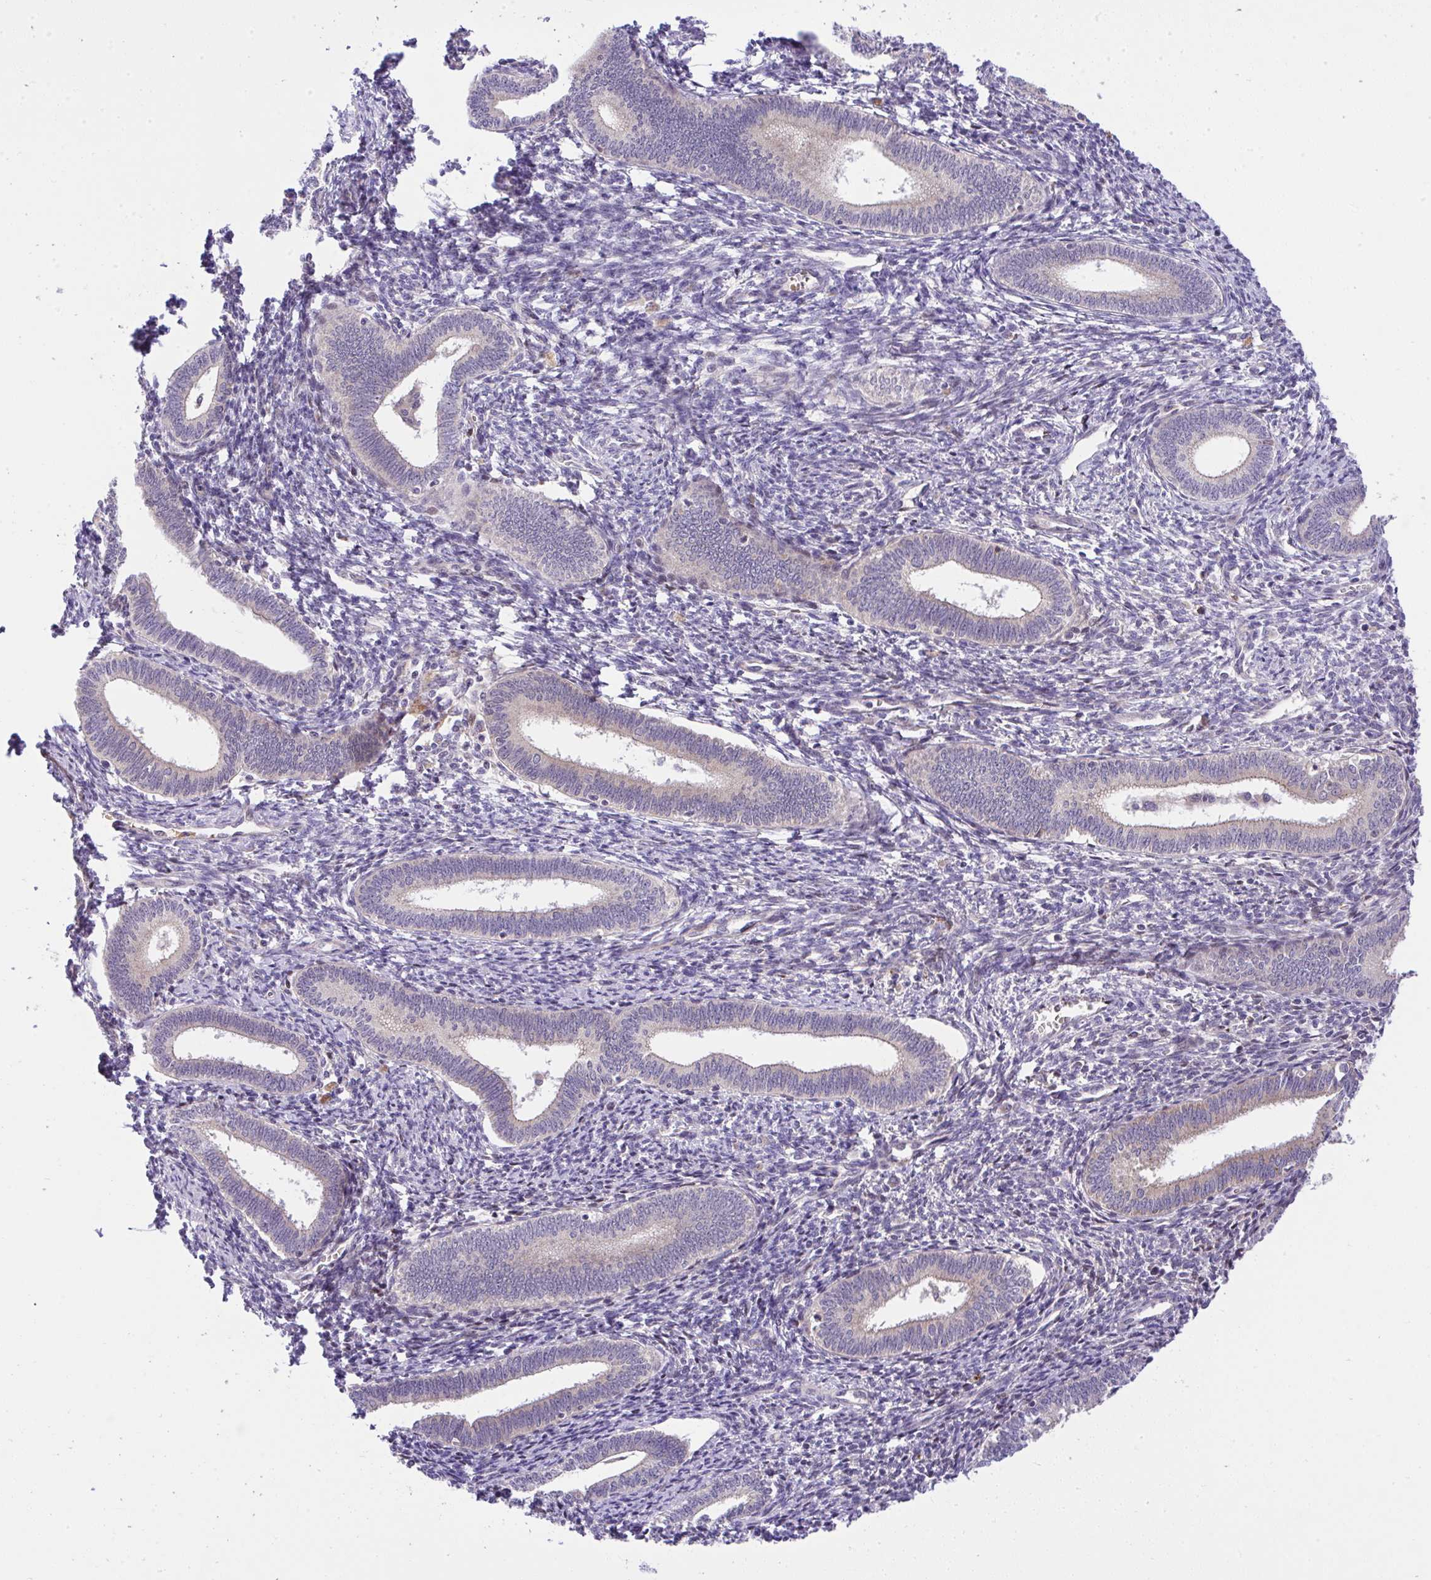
{"staining": {"intensity": "negative", "quantity": "none", "location": "none"}, "tissue": "endometrium", "cell_type": "Cells in endometrial stroma", "image_type": "normal", "snomed": [{"axis": "morphology", "description": "Normal tissue, NOS"}, {"axis": "topography", "description": "Endometrium"}], "caption": "IHC photomicrograph of normal endometrium: human endometrium stained with DAB exhibits no significant protein expression in cells in endometrial stroma.", "gene": "CHIA", "patient": {"sex": "female", "age": 41}}